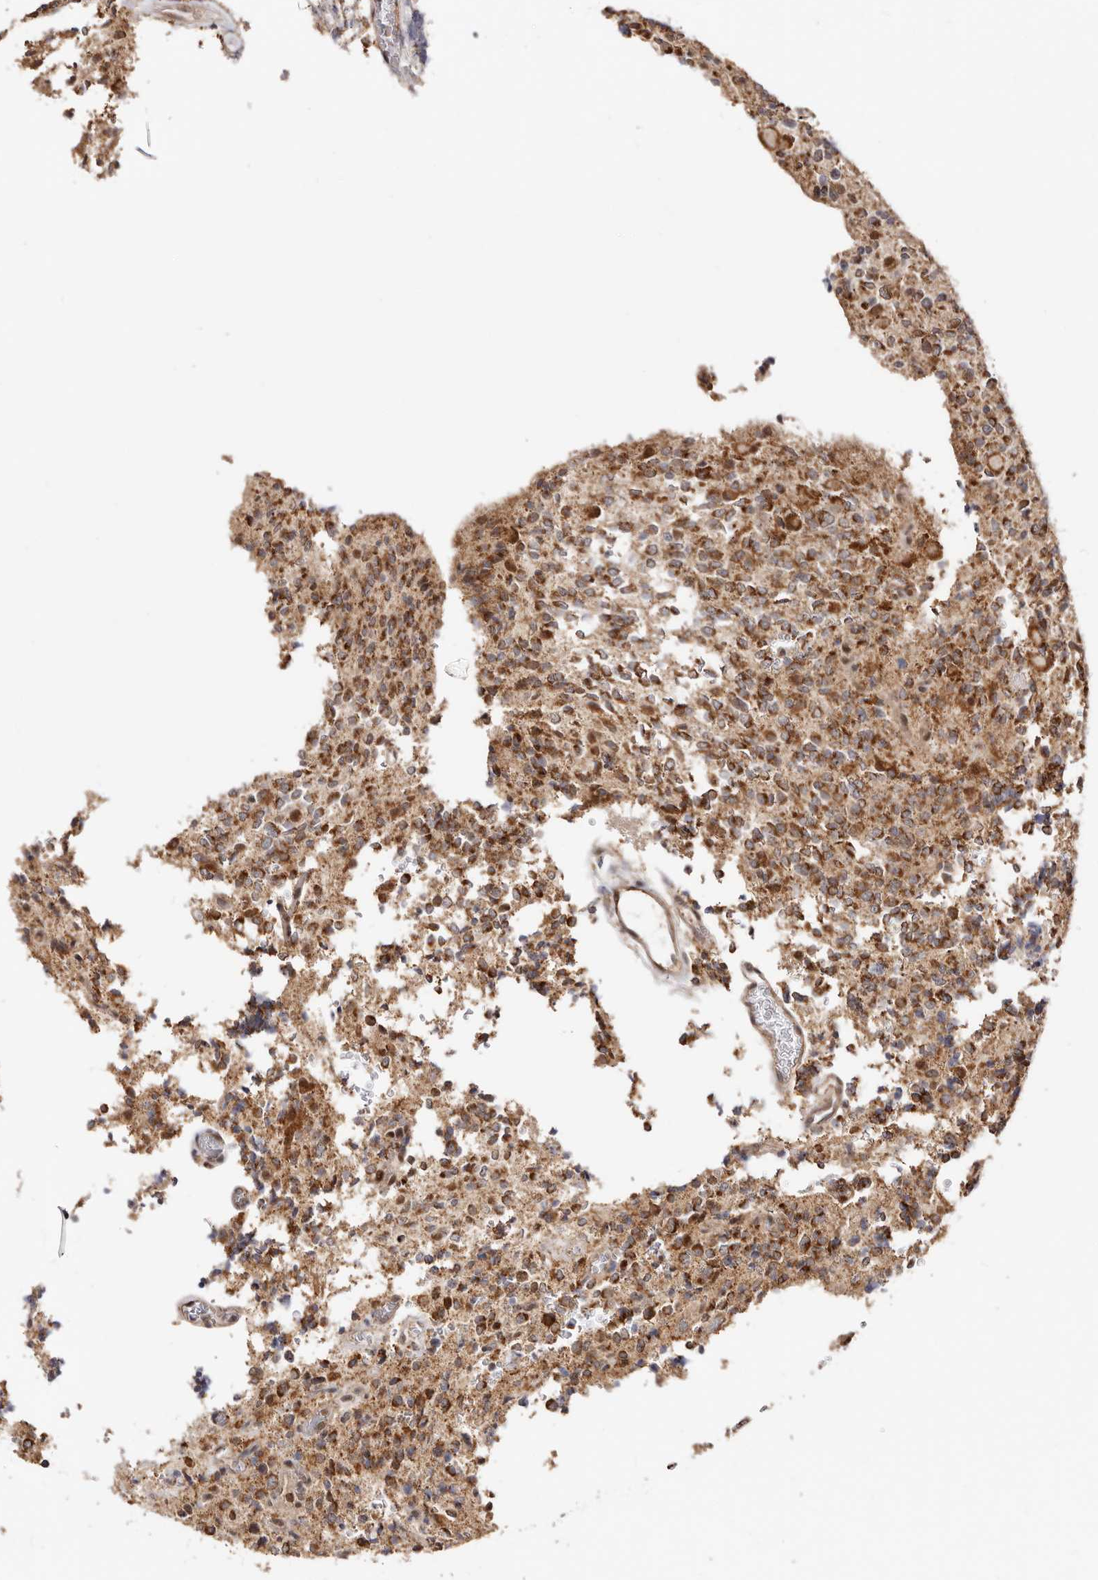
{"staining": {"intensity": "moderate", "quantity": ">75%", "location": "cytoplasmic/membranous"}, "tissue": "glioma", "cell_type": "Tumor cells", "image_type": "cancer", "snomed": [{"axis": "morphology", "description": "Glioma, malignant, High grade"}, {"axis": "topography", "description": "Brain"}], "caption": "A brown stain shows moderate cytoplasmic/membranous staining of a protein in human malignant glioma (high-grade) tumor cells.", "gene": "SEC14L1", "patient": {"sex": "male", "age": 34}}